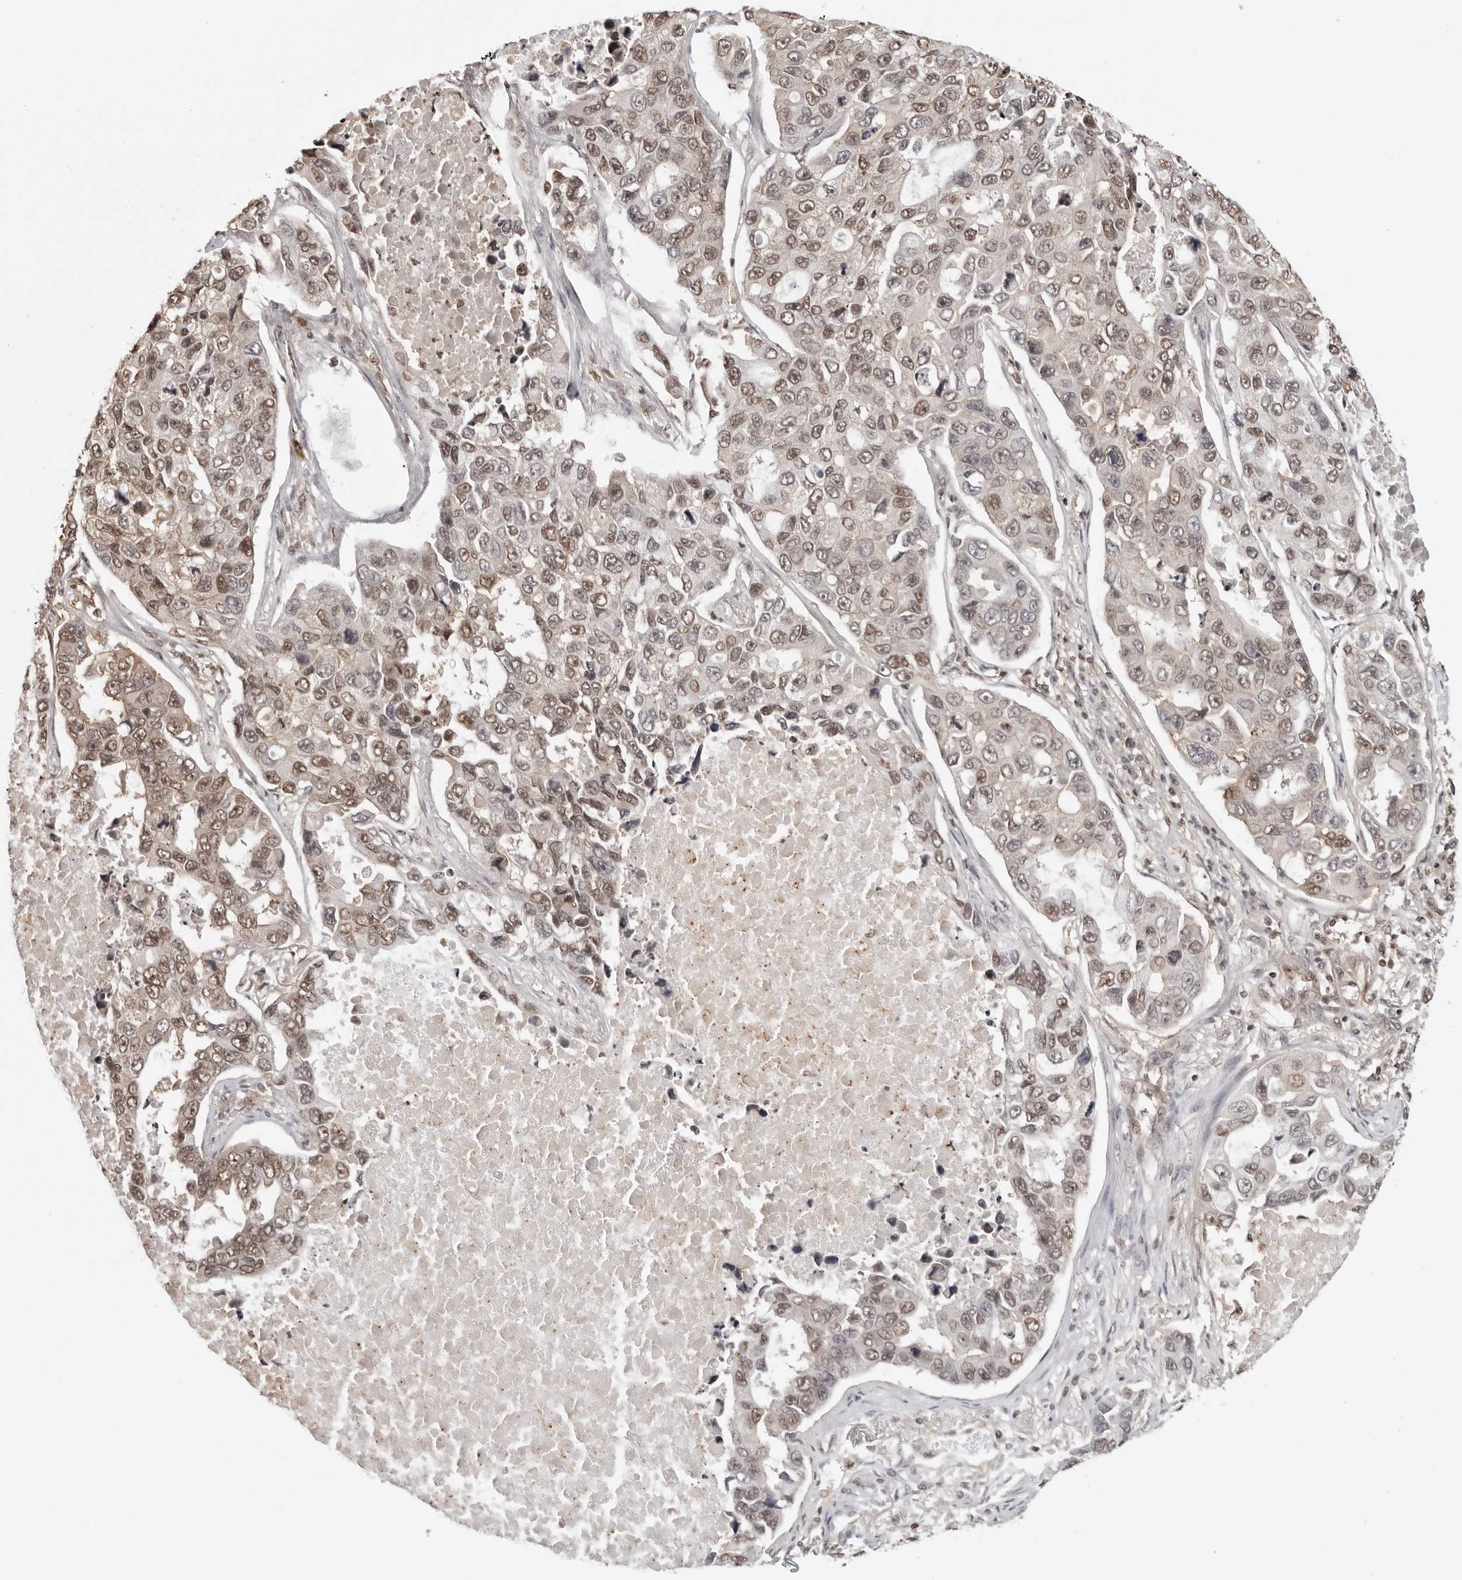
{"staining": {"intensity": "weak", "quantity": "25%-75%", "location": "nuclear"}, "tissue": "lung cancer", "cell_type": "Tumor cells", "image_type": "cancer", "snomed": [{"axis": "morphology", "description": "Adenocarcinoma, NOS"}, {"axis": "topography", "description": "Lung"}], "caption": "Tumor cells exhibit low levels of weak nuclear positivity in approximately 25%-75% of cells in lung cancer (adenocarcinoma).", "gene": "SDE2", "patient": {"sex": "male", "age": 64}}